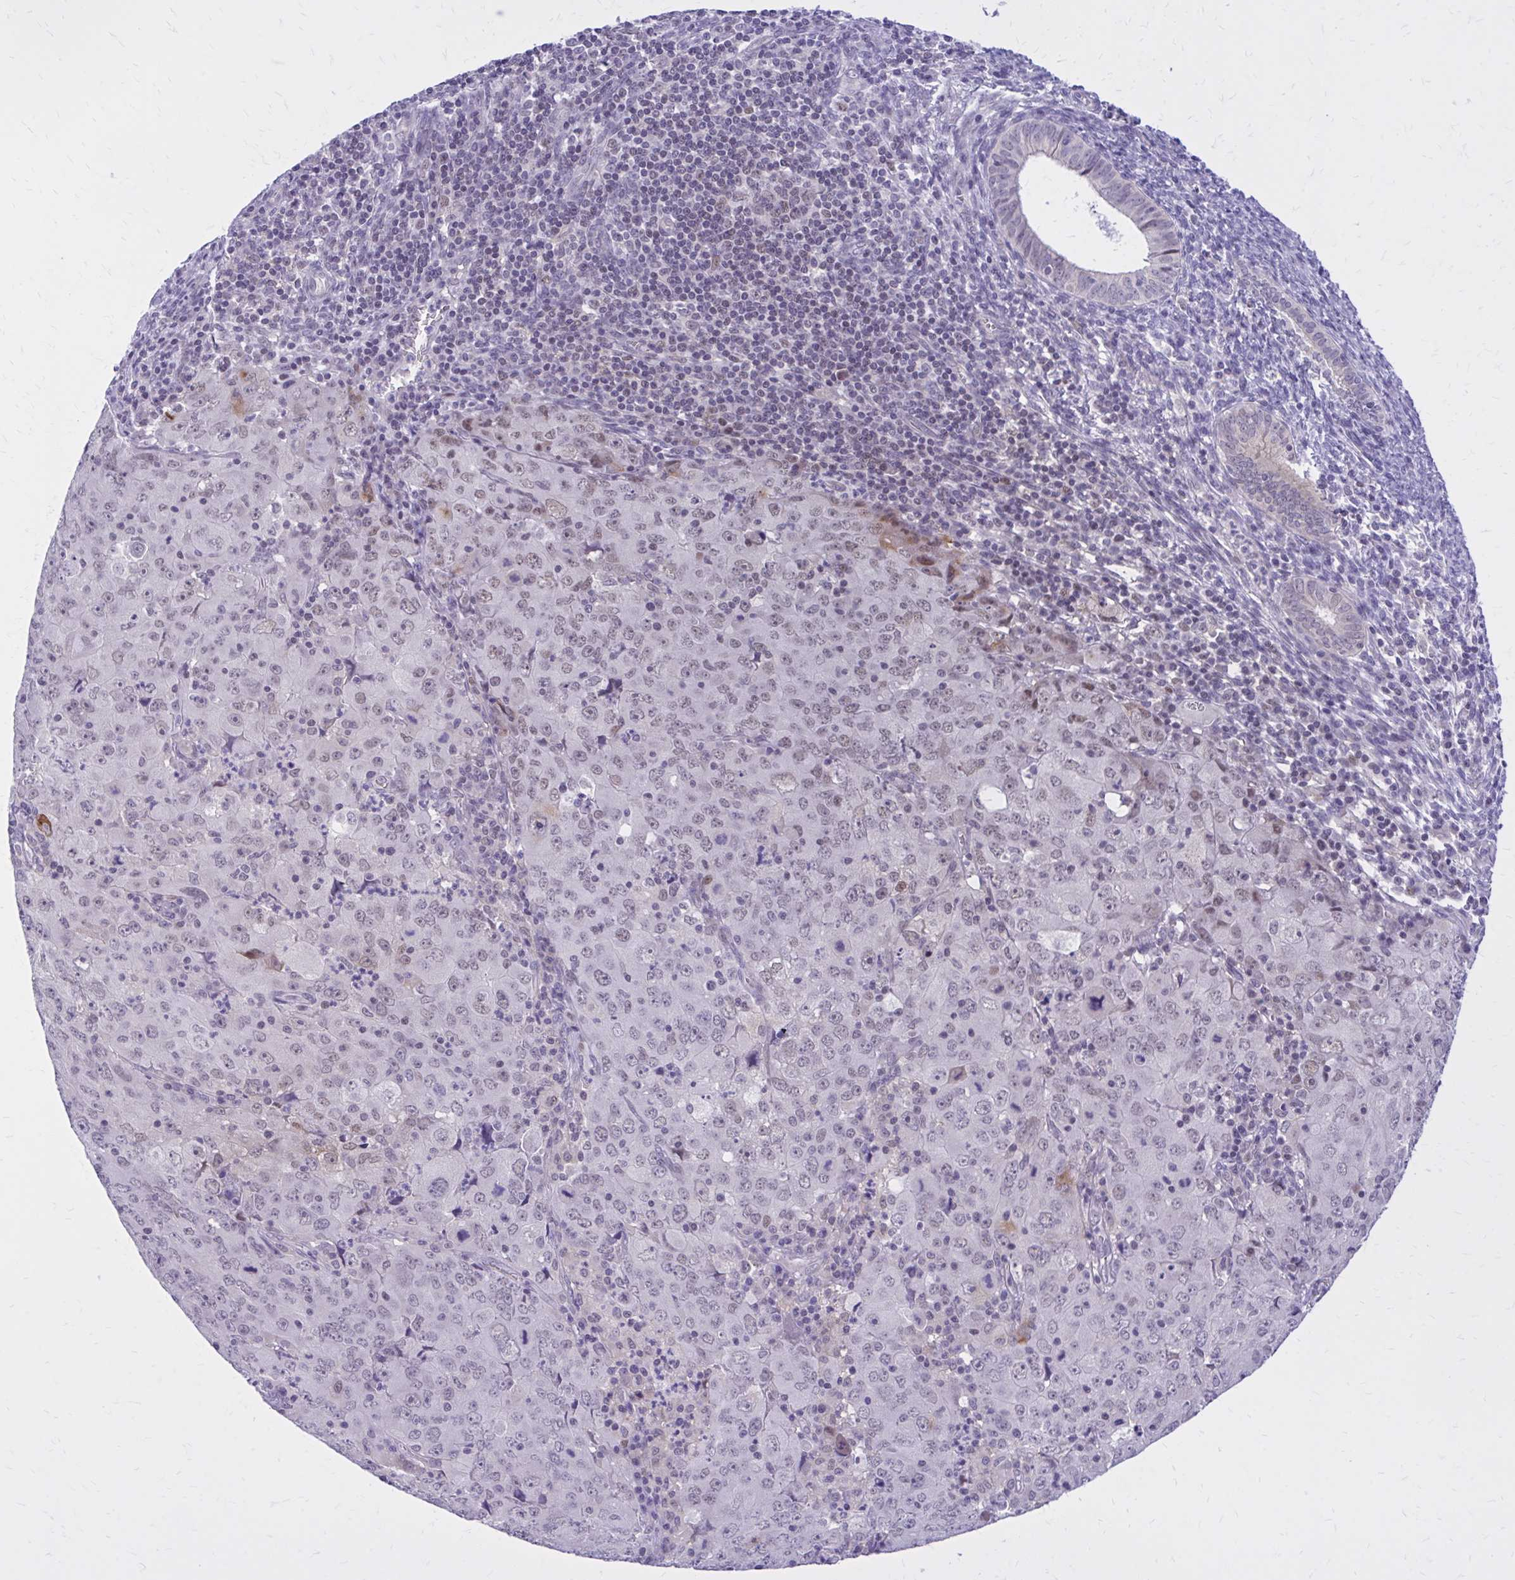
{"staining": {"intensity": "weak", "quantity": "25%-75%", "location": "nuclear"}, "tissue": "cervical cancer", "cell_type": "Tumor cells", "image_type": "cancer", "snomed": [{"axis": "morphology", "description": "Adenocarcinoma, NOS"}, {"axis": "topography", "description": "Cervix"}], "caption": "Cervical adenocarcinoma stained with DAB (3,3'-diaminobenzidine) immunohistochemistry (IHC) reveals low levels of weak nuclear staining in about 25%-75% of tumor cells. The staining was performed using DAB, with brown indicating positive protein expression. Nuclei are stained blue with hematoxylin.", "gene": "ZBTB25", "patient": {"sex": "female", "age": 56}}